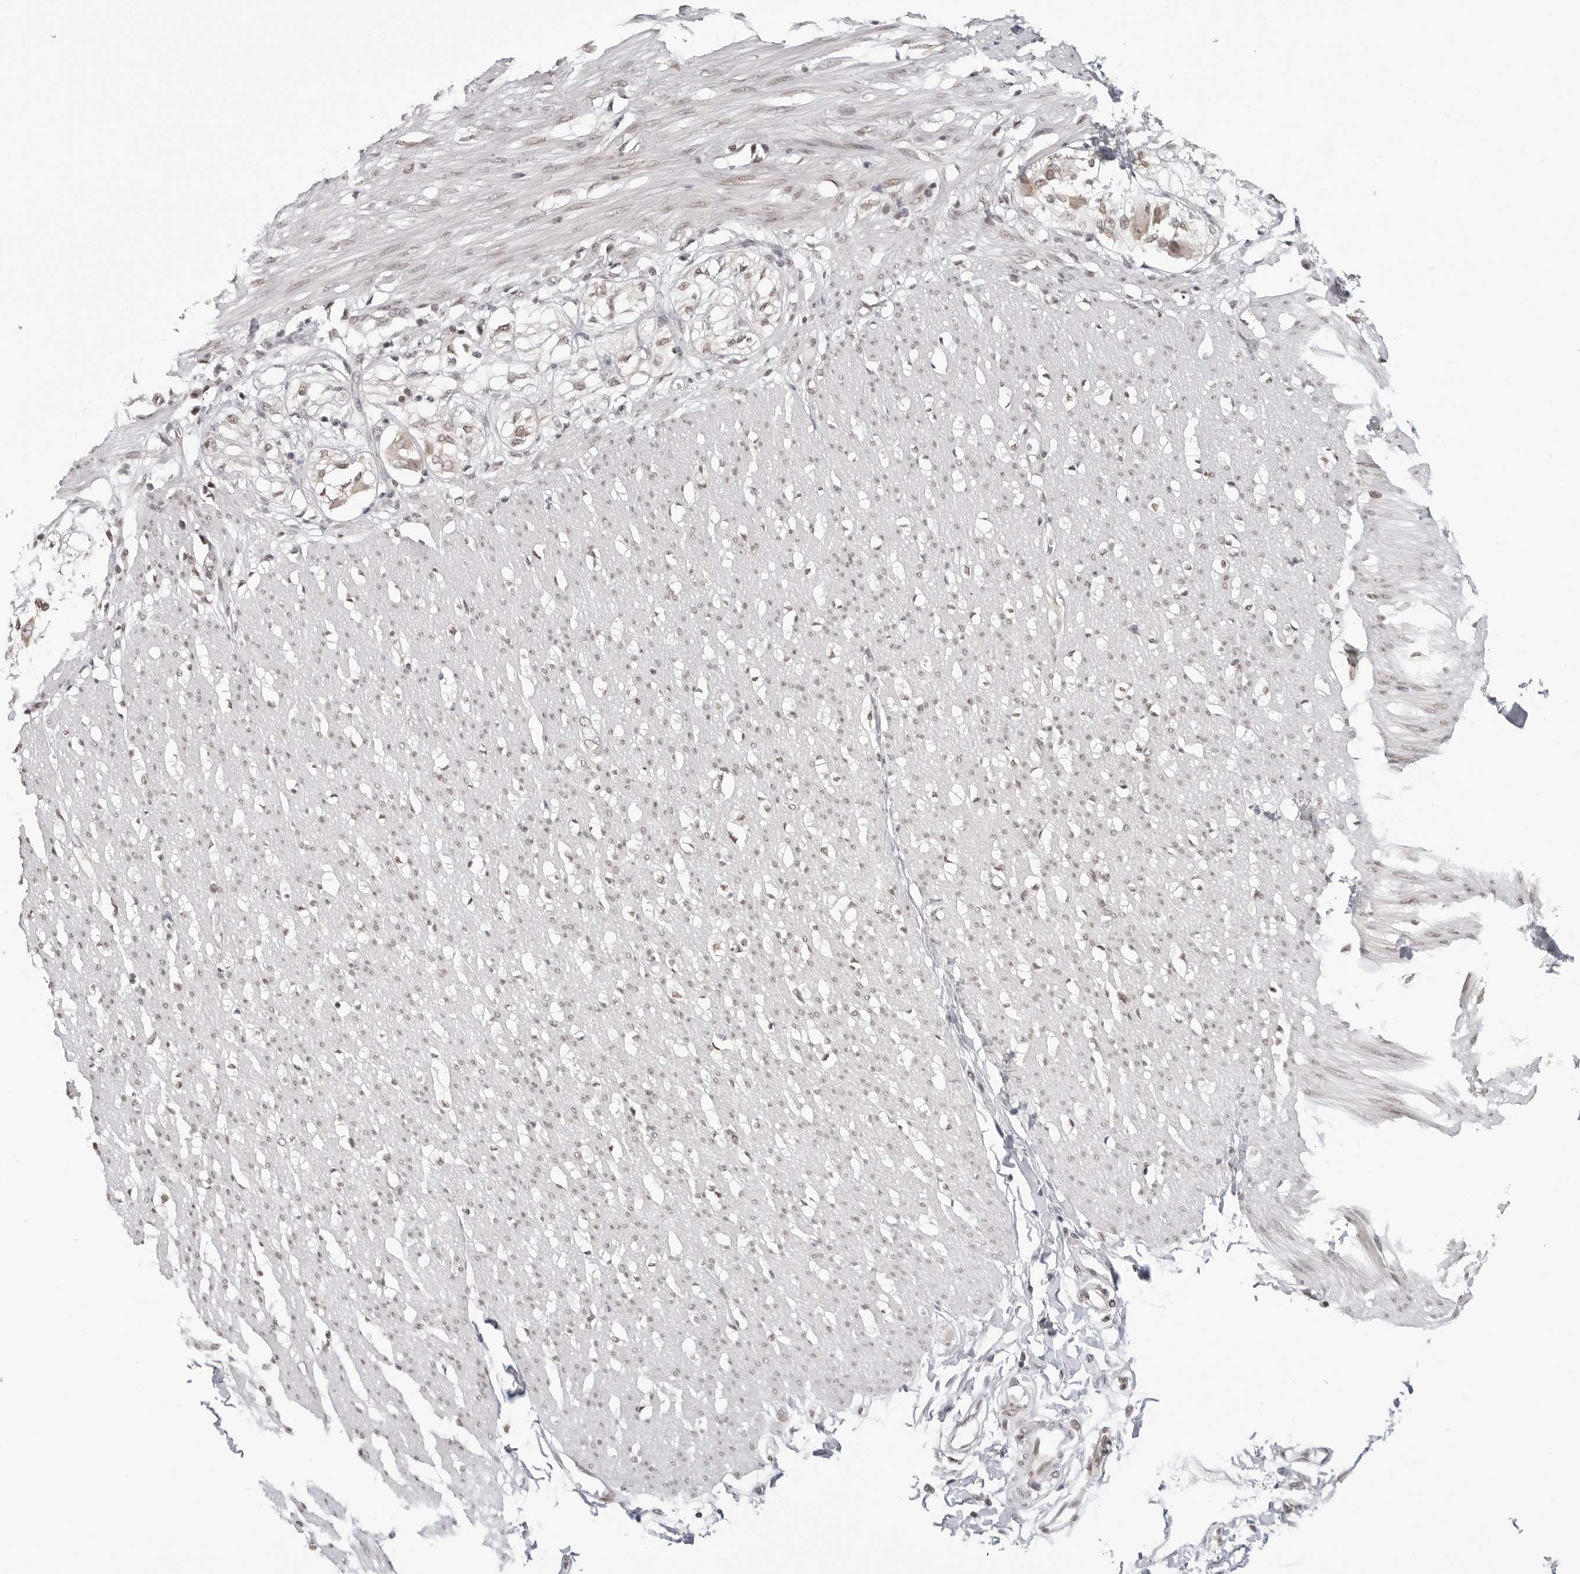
{"staining": {"intensity": "weak", "quantity": ">75%", "location": "nuclear"}, "tissue": "smooth muscle", "cell_type": "Smooth muscle cells", "image_type": "normal", "snomed": [{"axis": "morphology", "description": "Normal tissue, NOS"}, {"axis": "morphology", "description": "Adenocarcinoma, NOS"}, {"axis": "topography", "description": "Colon"}, {"axis": "topography", "description": "Peripheral nerve tissue"}], "caption": "Protein staining demonstrates weak nuclear positivity in about >75% of smooth muscle cells in normal smooth muscle.", "gene": "C8orf33", "patient": {"sex": "male", "age": 14}}